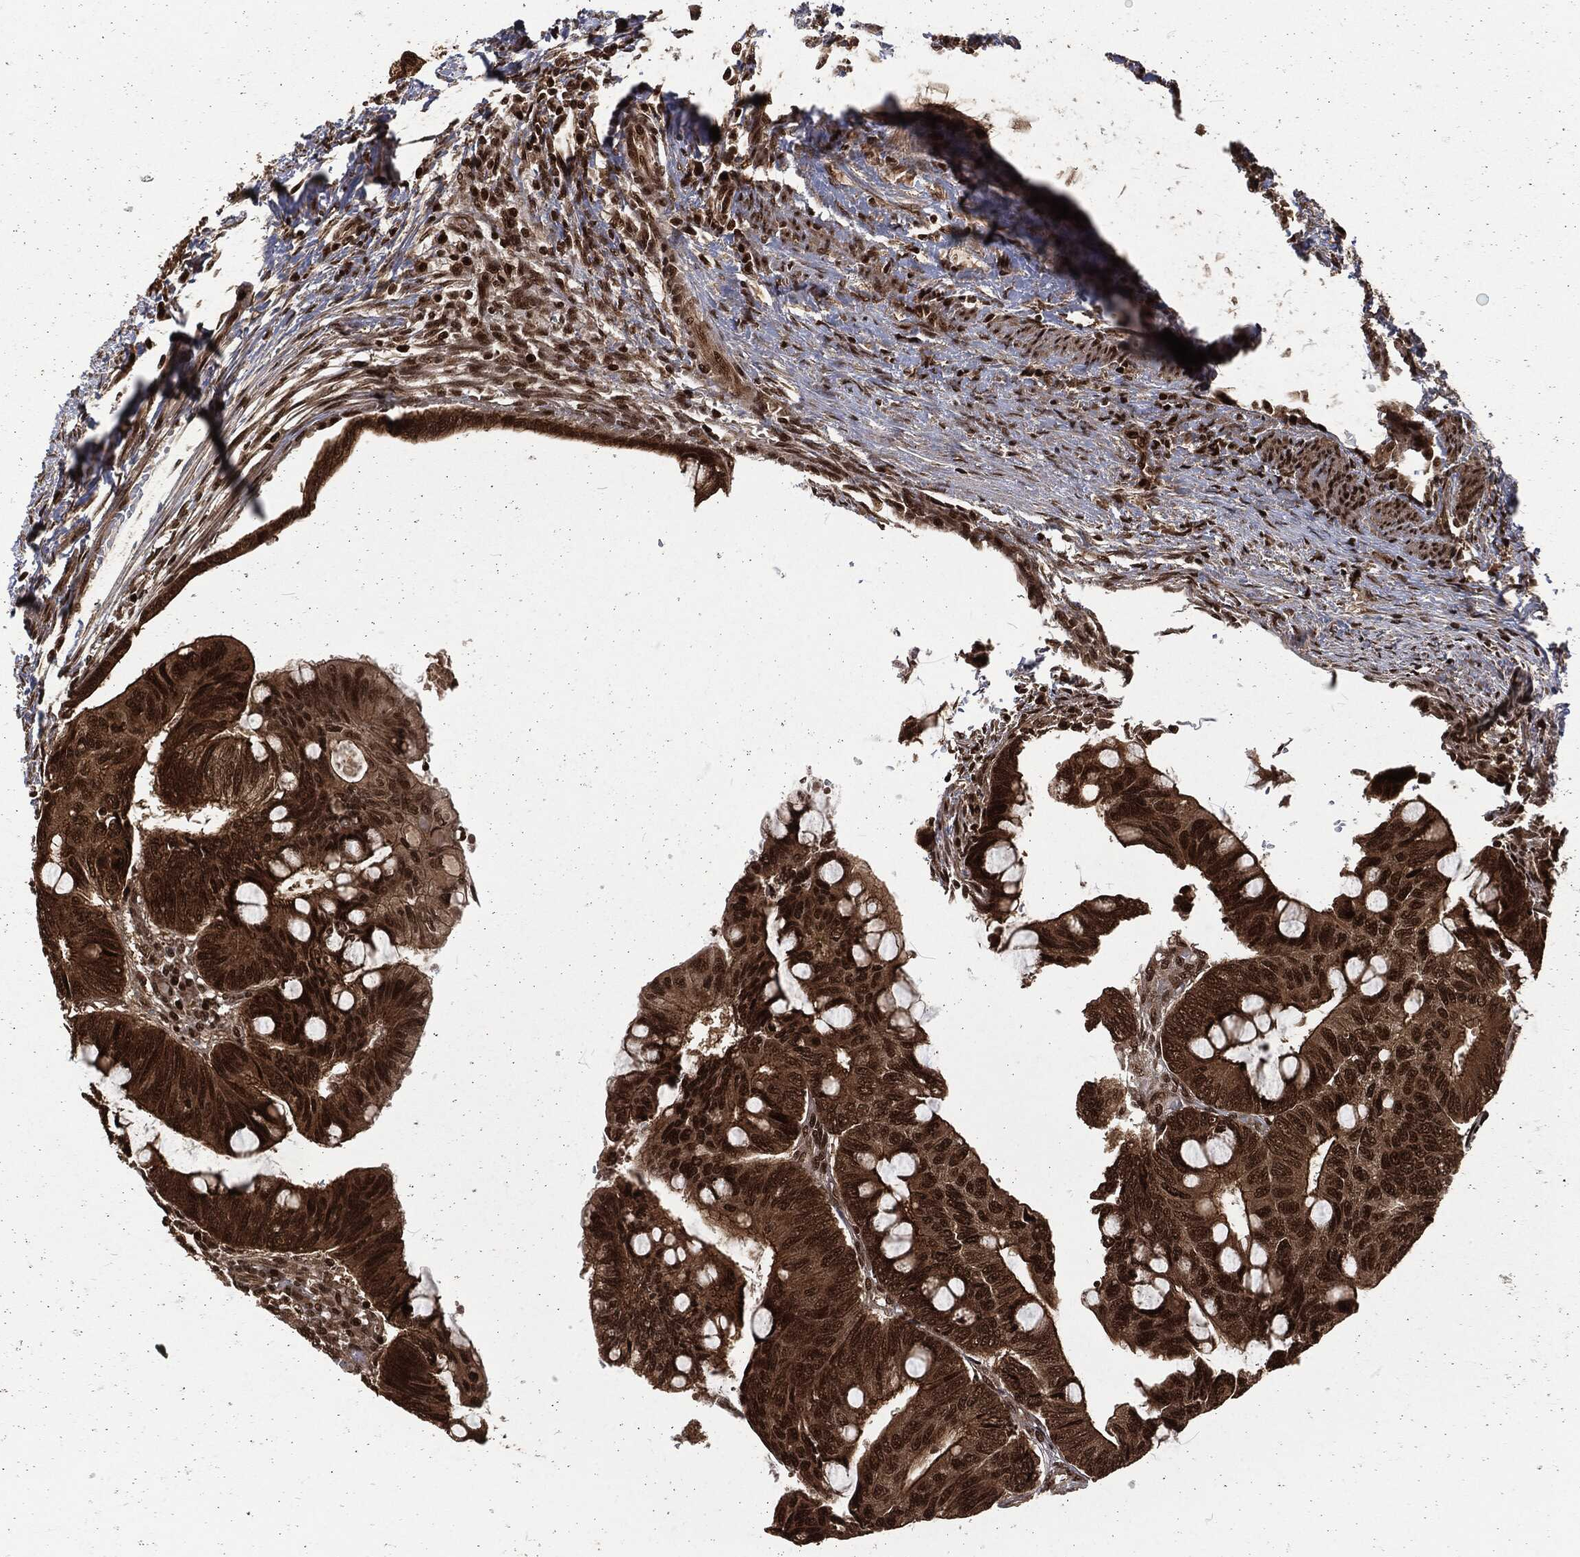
{"staining": {"intensity": "strong", "quantity": "25%-75%", "location": "cytoplasmic/membranous,nuclear"}, "tissue": "colorectal cancer", "cell_type": "Tumor cells", "image_type": "cancer", "snomed": [{"axis": "morphology", "description": "Normal tissue, NOS"}, {"axis": "morphology", "description": "Adenocarcinoma, NOS"}, {"axis": "topography", "description": "Rectum"}, {"axis": "topography", "description": "Peripheral nerve tissue"}], "caption": "Protein staining of colorectal cancer tissue shows strong cytoplasmic/membranous and nuclear expression in about 25%-75% of tumor cells. Using DAB (3,3'-diaminobenzidine) (brown) and hematoxylin (blue) stains, captured at high magnification using brightfield microscopy.", "gene": "NGRN", "patient": {"sex": "male", "age": 92}}